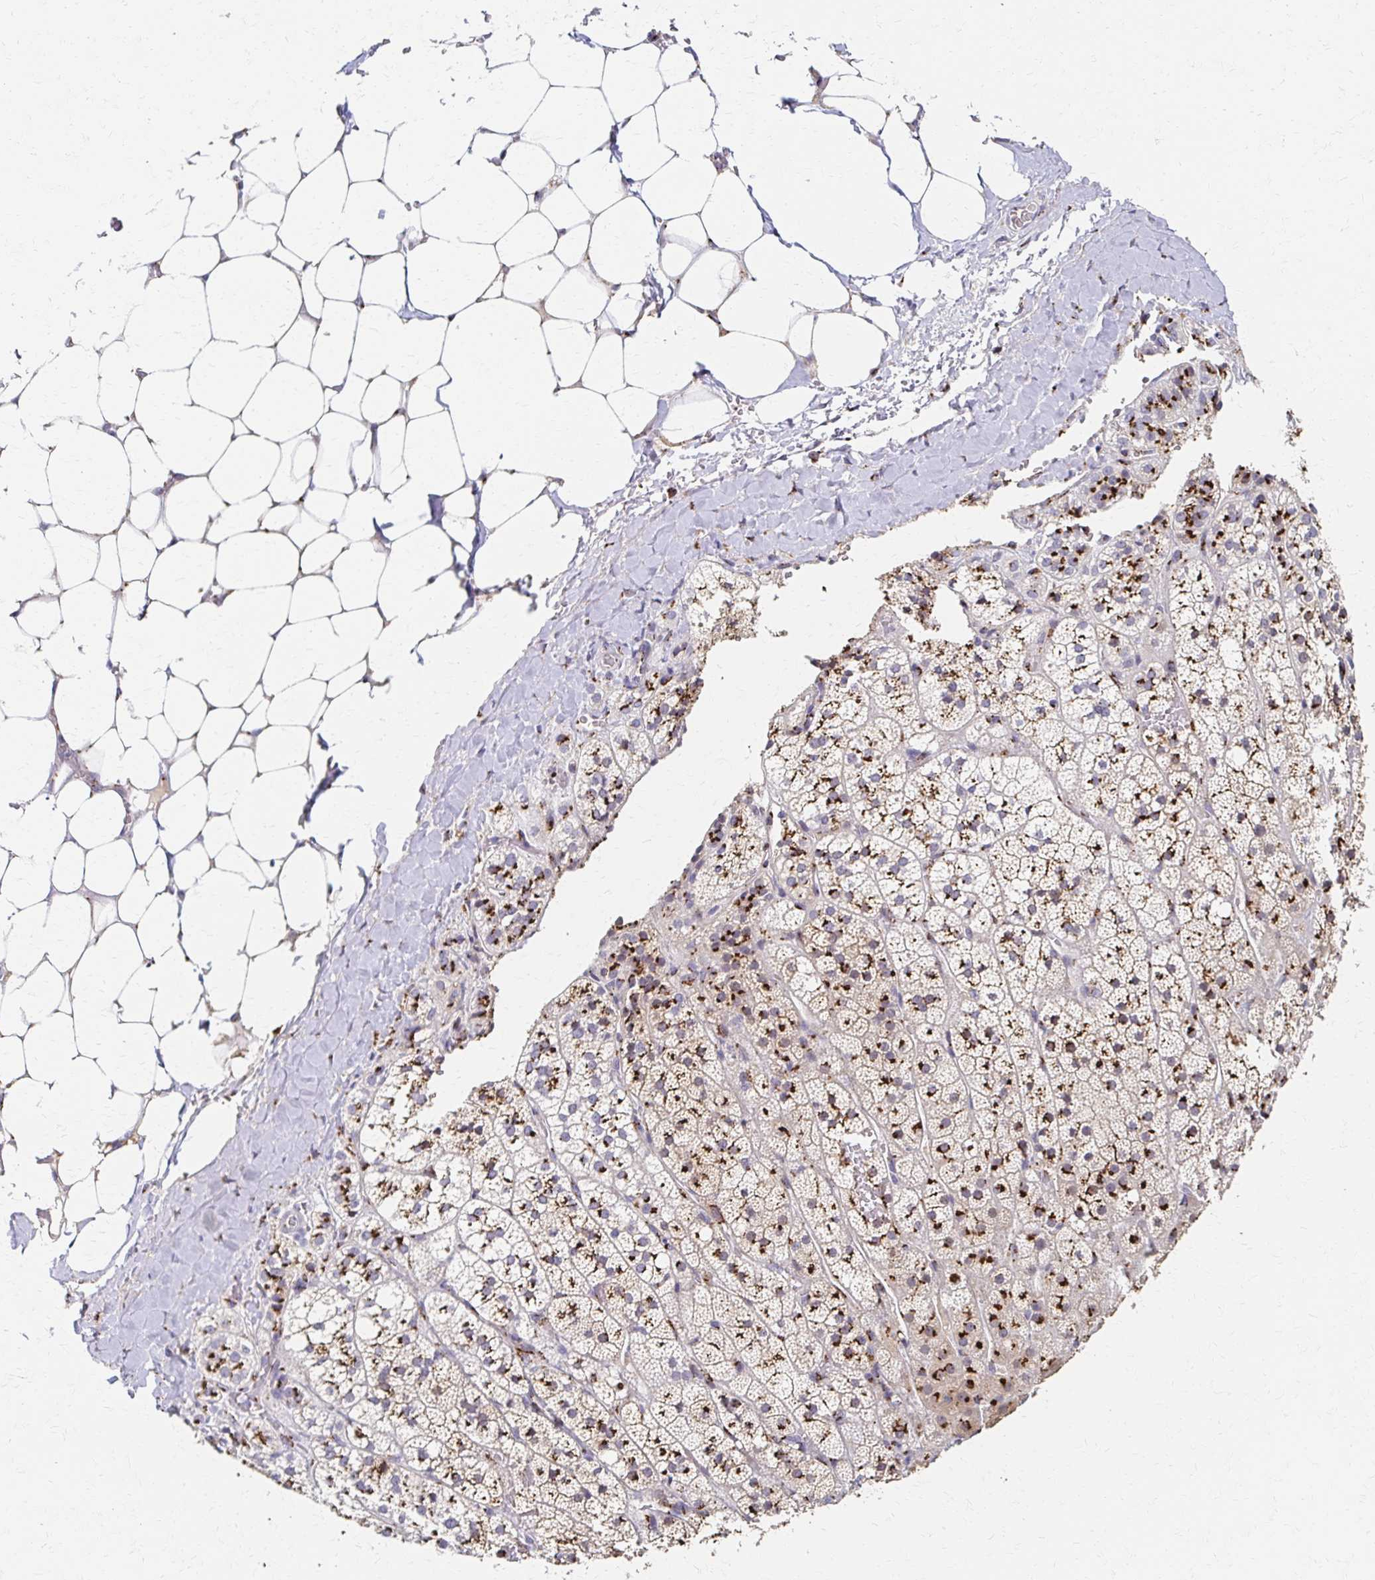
{"staining": {"intensity": "strong", "quantity": ">75%", "location": "cytoplasmic/membranous"}, "tissue": "adrenal gland", "cell_type": "Glandular cells", "image_type": "normal", "snomed": [{"axis": "morphology", "description": "Normal tissue, NOS"}, {"axis": "topography", "description": "Adrenal gland"}], "caption": "The immunohistochemical stain shows strong cytoplasmic/membranous positivity in glandular cells of normal adrenal gland. (DAB IHC, brown staining for protein, blue staining for nuclei).", "gene": "ENSG00000254692", "patient": {"sex": "male", "age": 53}}